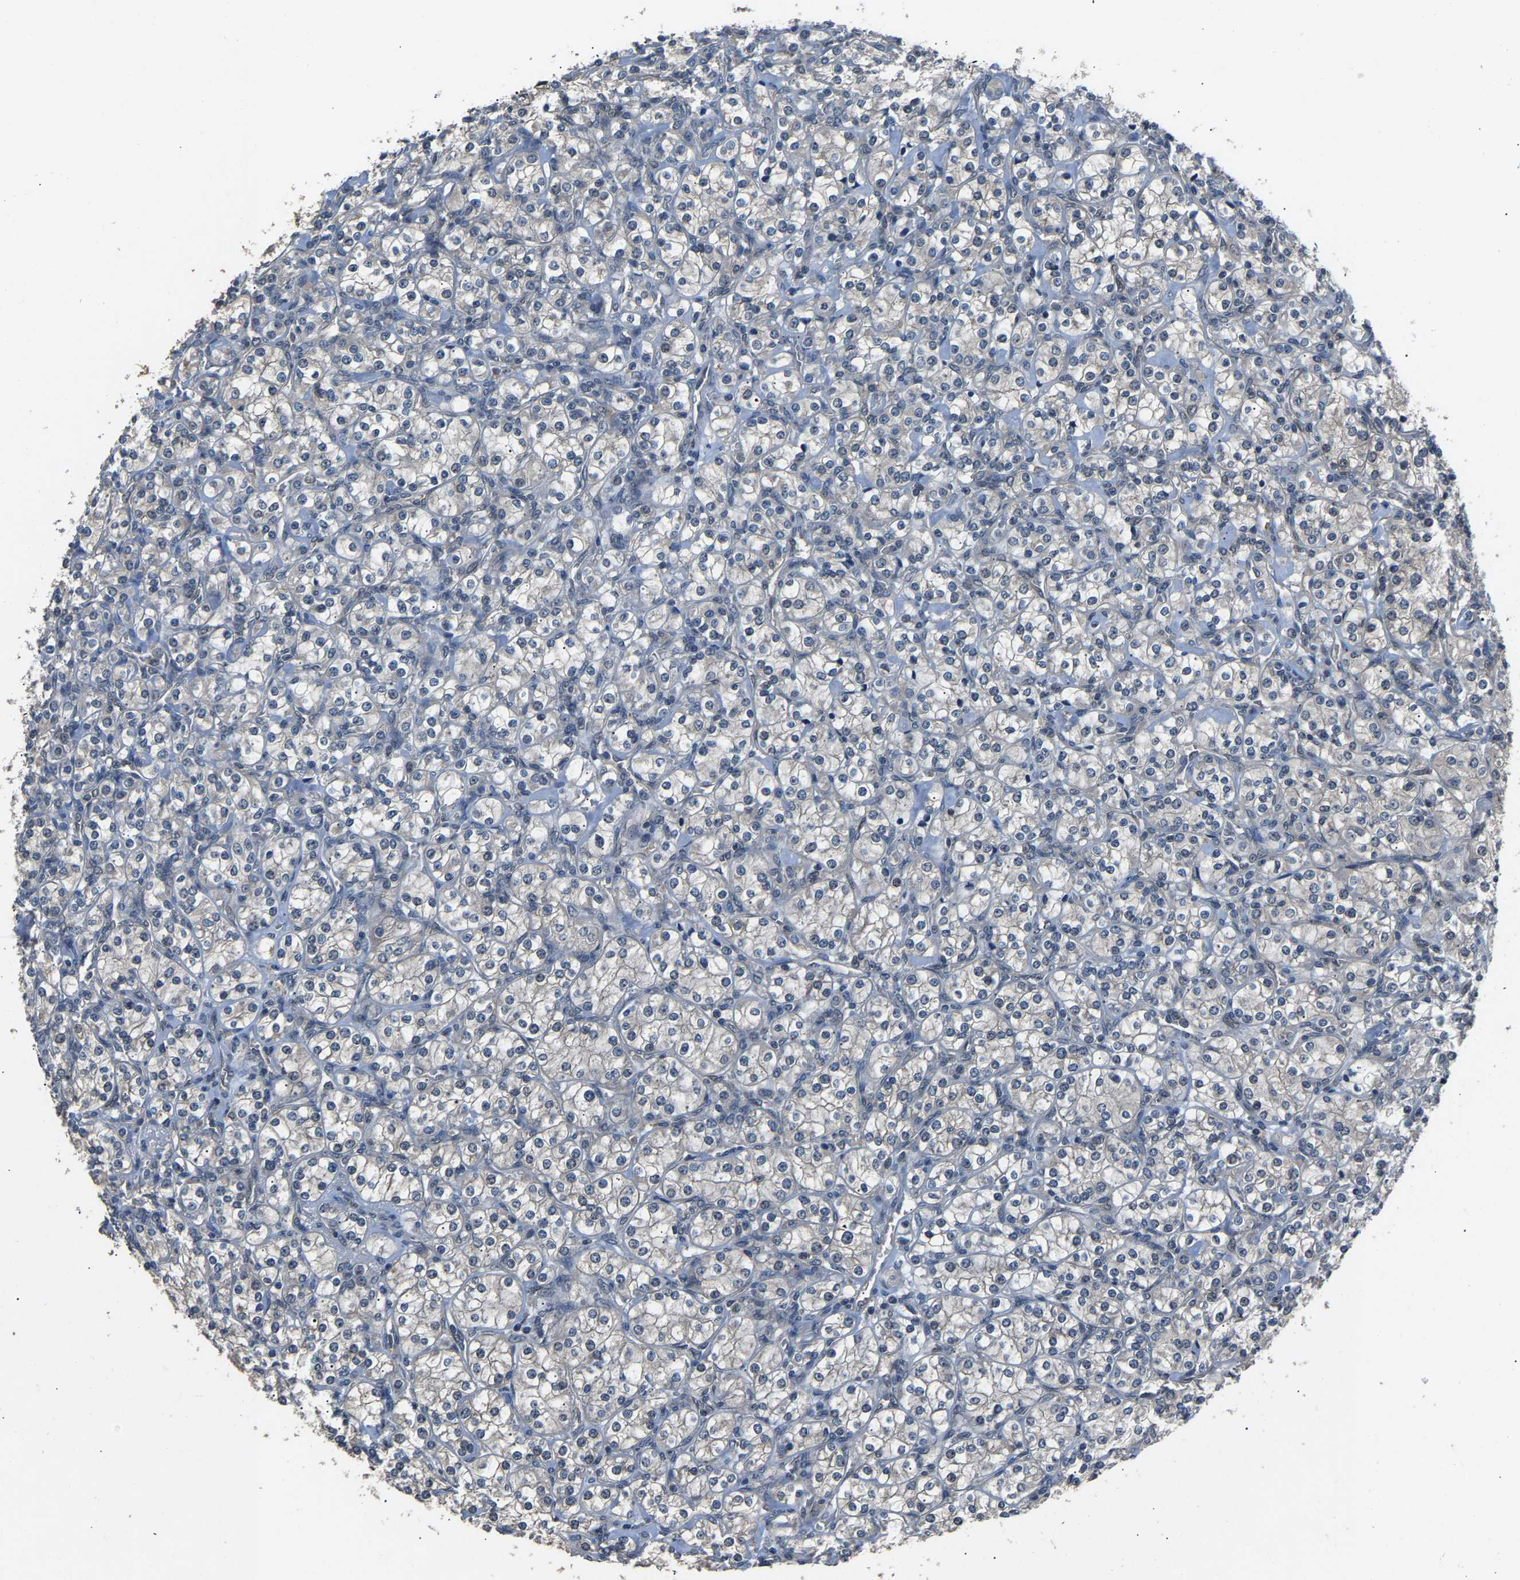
{"staining": {"intensity": "negative", "quantity": "none", "location": "none"}, "tissue": "renal cancer", "cell_type": "Tumor cells", "image_type": "cancer", "snomed": [{"axis": "morphology", "description": "Adenocarcinoma, NOS"}, {"axis": "topography", "description": "Kidney"}], "caption": "Tumor cells are negative for protein expression in human renal adenocarcinoma.", "gene": "ABCC9", "patient": {"sex": "male", "age": 77}}